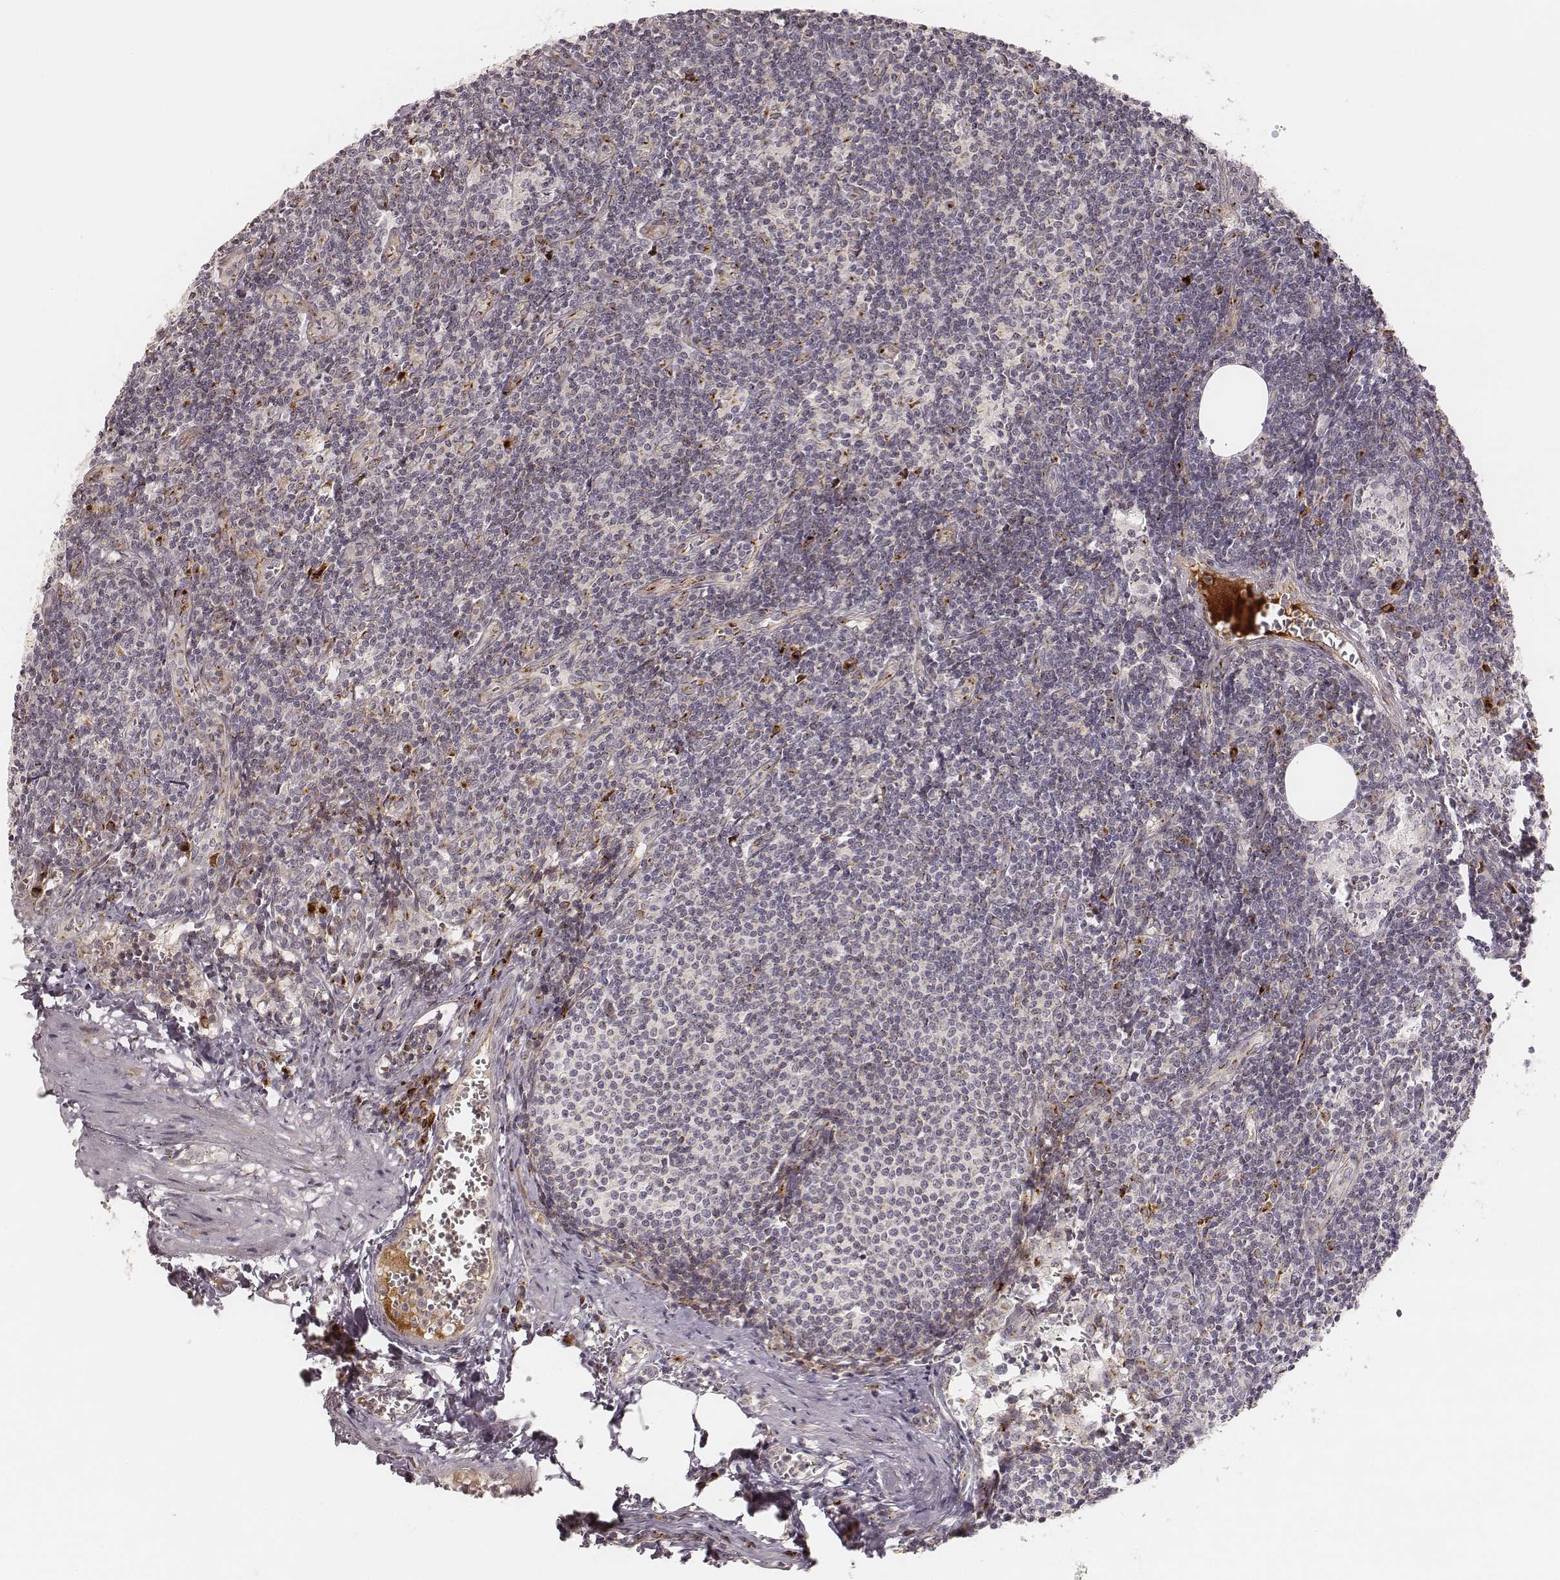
{"staining": {"intensity": "negative", "quantity": "none", "location": "none"}, "tissue": "lymph node", "cell_type": "Germinal center cells", "image_type": "normal", "snomed": [{"axis": "morphology", "description": "Normal tissue, NOS"}, {"axis": "topography", "description": "Lymph node"}], "caption": "Immunohistochemical staining of benign lymph node demonstrates no significant expression in germinal center cells.", "gene": "GORASP2", "patient": {"sex": "female", "age": 50}}